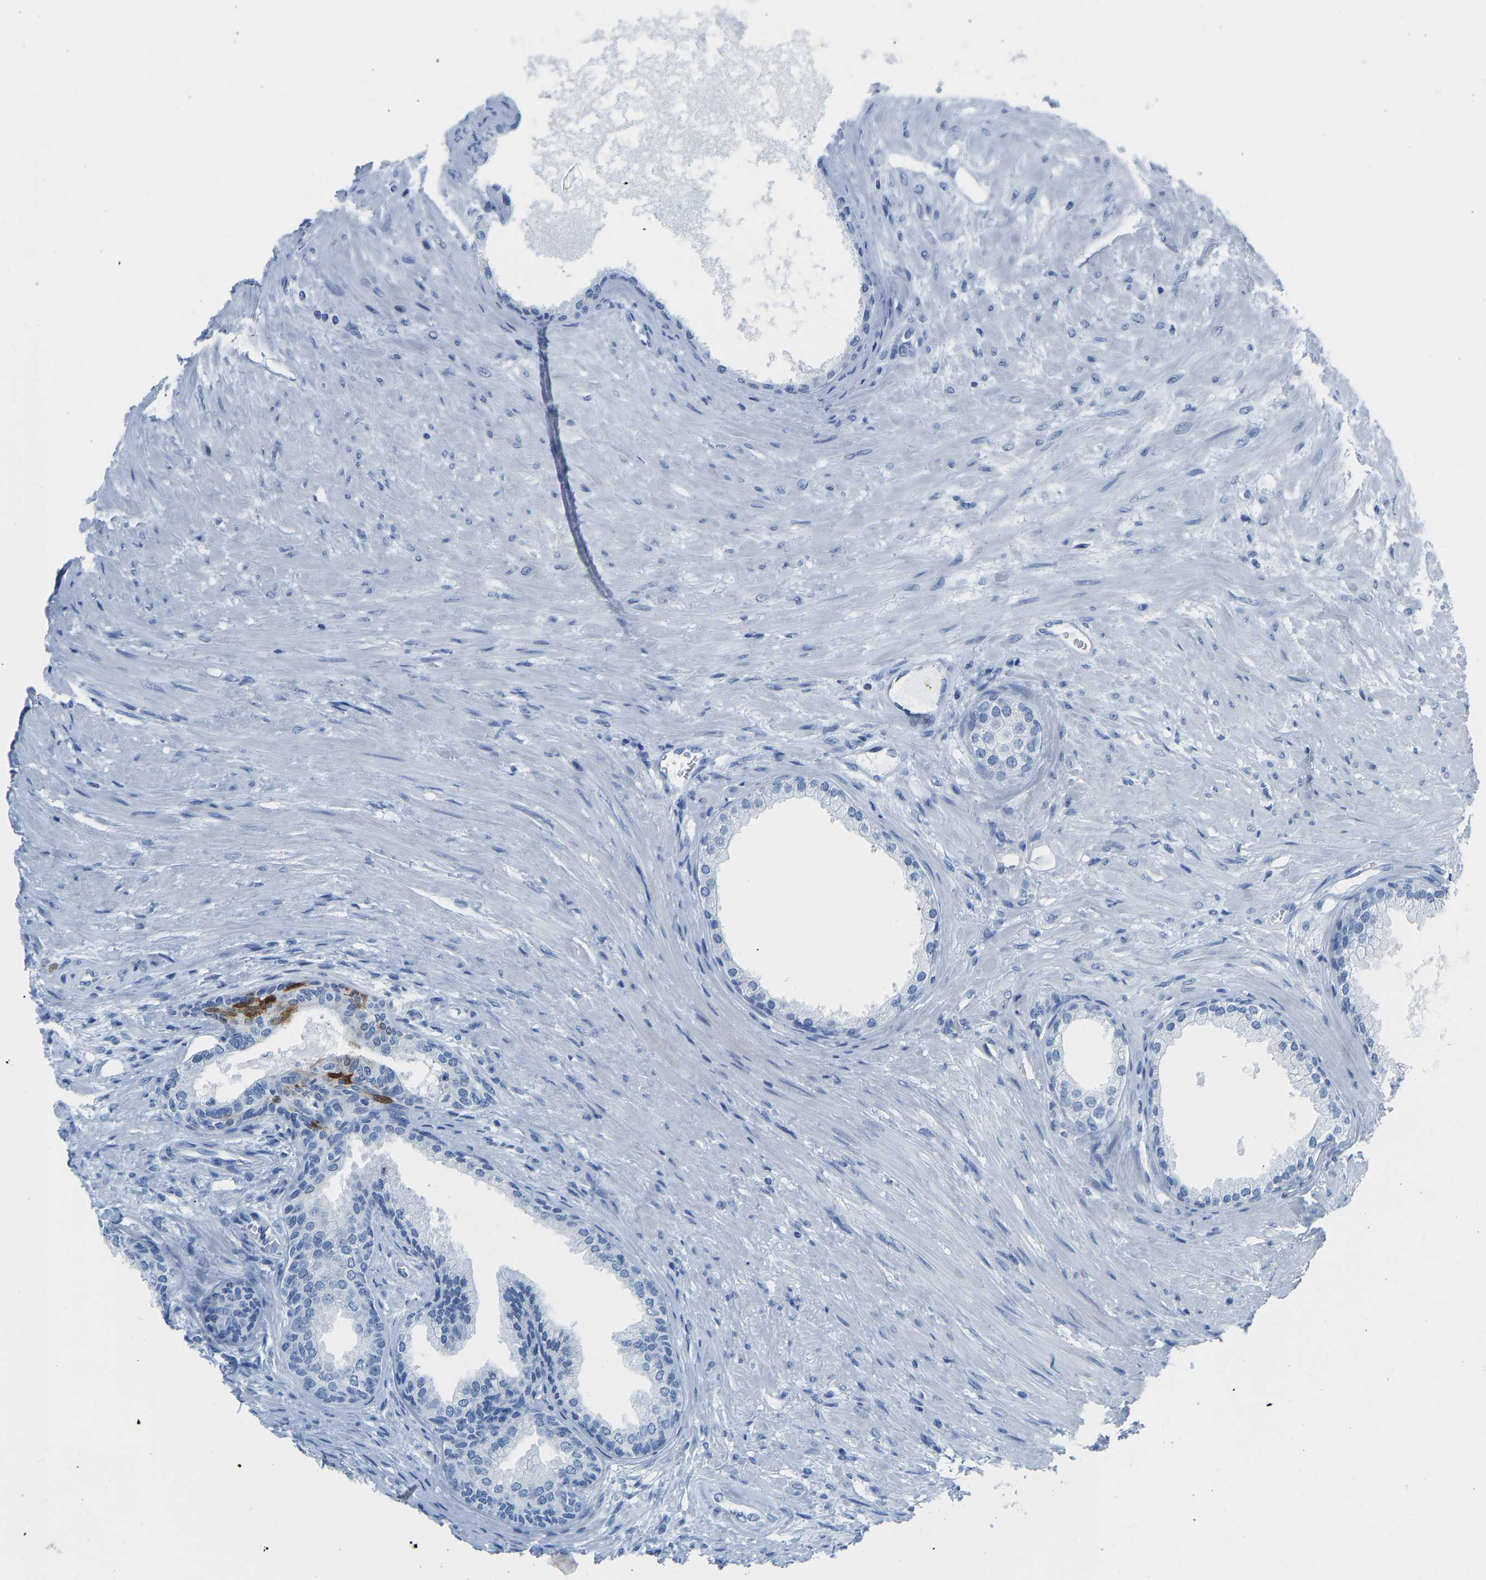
{"staining": {"intensity": "strong", "quantity": "<25%", "location": "cytoplasmic/membranous"}, "tissue": "prostate", "cell_type": "Glandular cells", "image_type": "normal", "snomed": [{"axis": "morphology", "description": "Normal tissue, NOS"}, {"axis": "topography", "description": "Prostate"}], "caption": "Immunohistochemical staining of normal prostate reveals medium levels of strong cytoplasmic/membranous positivity in approximately <25% of glandular cells.", "gene": "SERPINB3", "patient": {"sex": "male", "age": 76}}